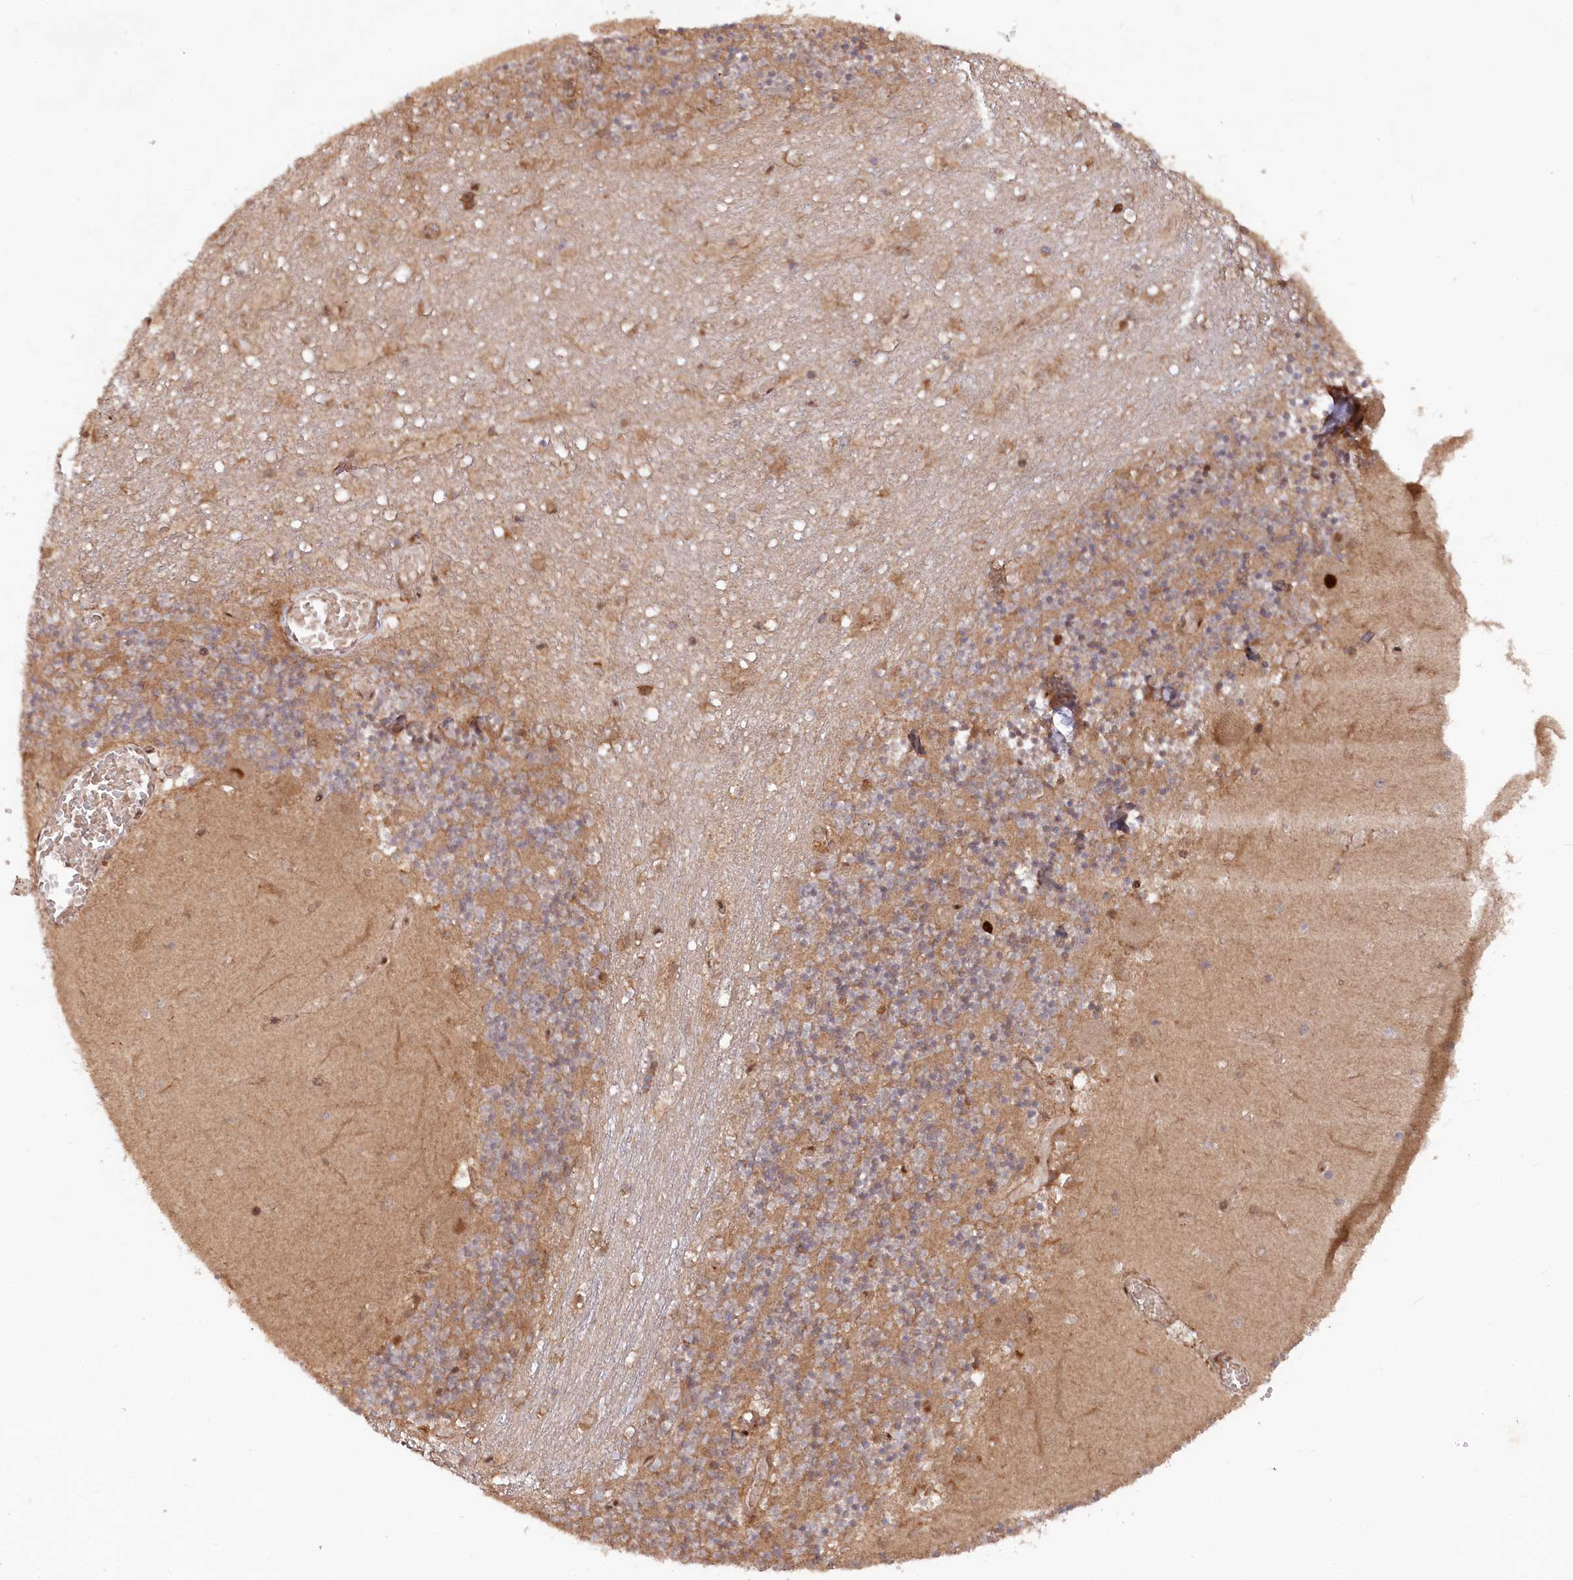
{"staining": {"intensity": "moderate", "quantity": "25%-75%", "location": "cytoplasmic/membranous,nuclear"}, "tissue": "cerebellum", "cell_type": "Cells in granular layer", "image_type": "normal", "snomed": [{"axis": "morphology", "description": "Normal tissue, NOS"}, {"axis": "topography", "description": "Cerebellum"}], "caption": "Protein expression by immunohistochemistry shows moderate cytoplasmic/membranous,nuclear staining in approximately 25%-75% of cells in granular layer in unremarkable cerebellum.", "gene": "PSMA1", "patient": {"sex": "female", "age": 28}}